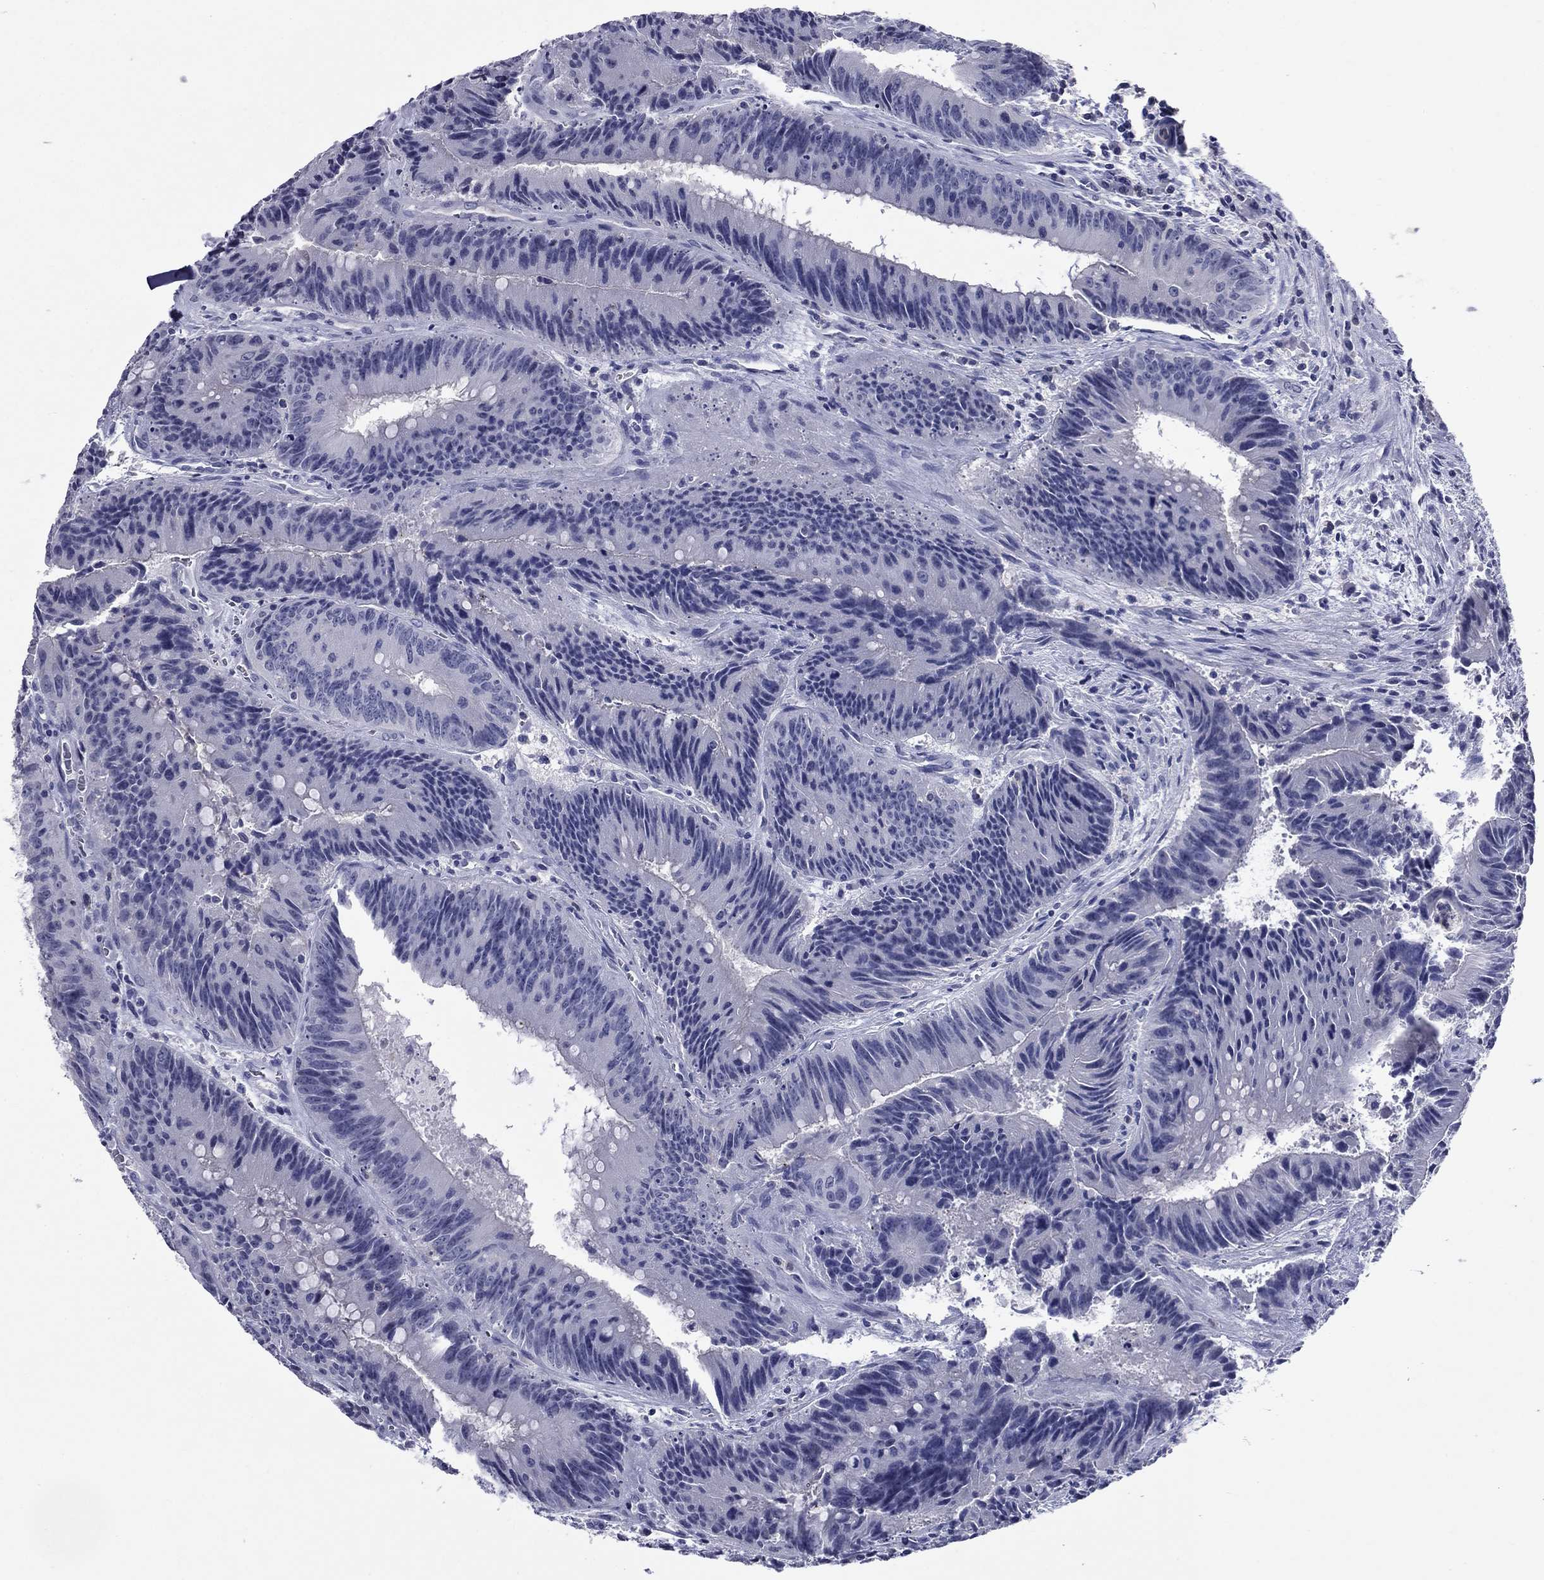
{"staining": {"intensity": "negative", "quantity": "none", "location": "none"}, "tissue": "colorectal cancer", "cell_type": "Tumor cells", "image_type": "cancer", "snomed": [{"axis": "morphology", "description": "Adenocarcinoma, NOS"}, {"axis": "topography", "description": "Rectum"}], "caption": "Immunohistochemistry of human colorectal cancer reveals no expression in tumor cells.", "gene": "CFAP119", "patient": {"sex": "female", "age": 72}}